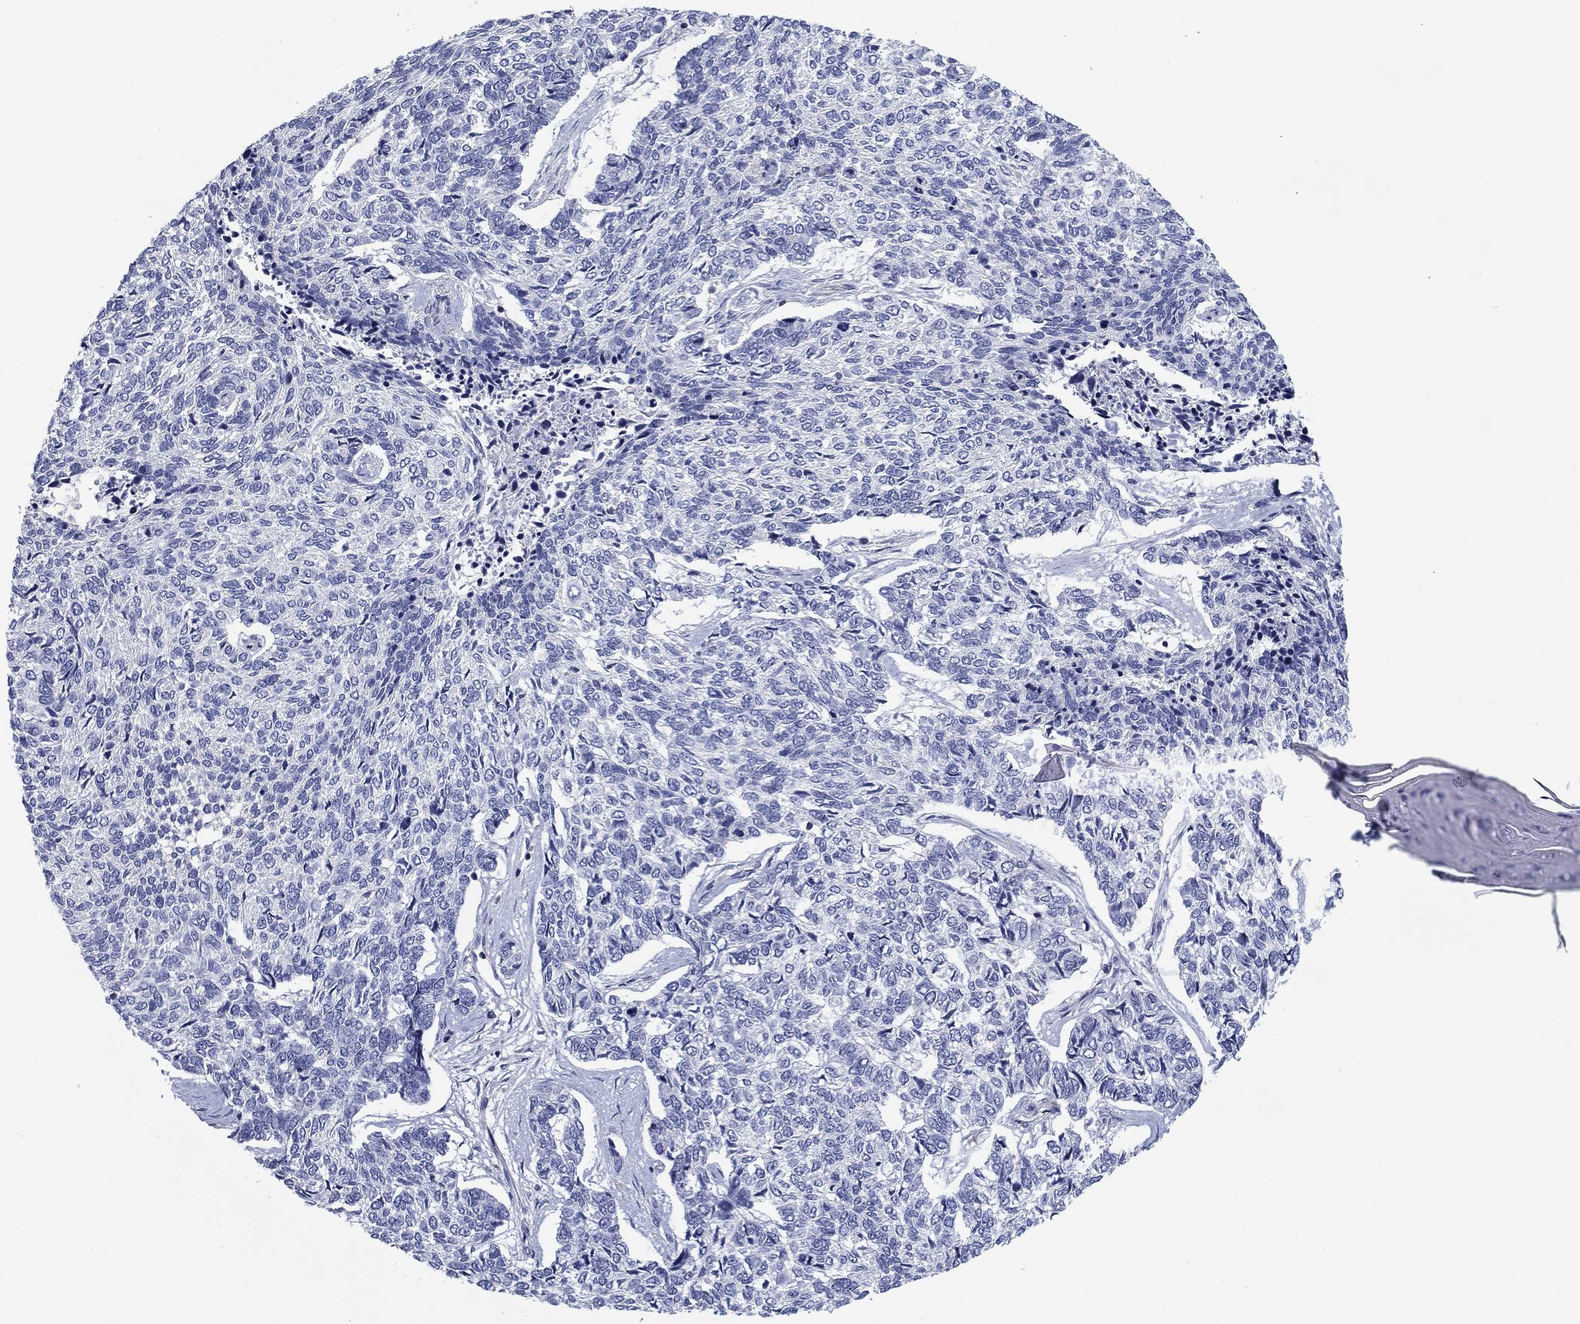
{"staining": {"intensity": "negative", "quantity": "none", "location": "none"}, "tissue": "skin cancer", "cell_type": "Tumor cells", "image_type": "cancer", "snomed": [{"axis": "morphology", "description": "Basal cell carcinoma"}, {"axis": "topography", "description": "Skin"}], "caption": "High power microscopy histopathology image of an IHC histopathology image of skin cancer, revealing no significant expression in tumor cells.", "gene": "PSD4", "patient": {"sex": "female", "age": 65}}